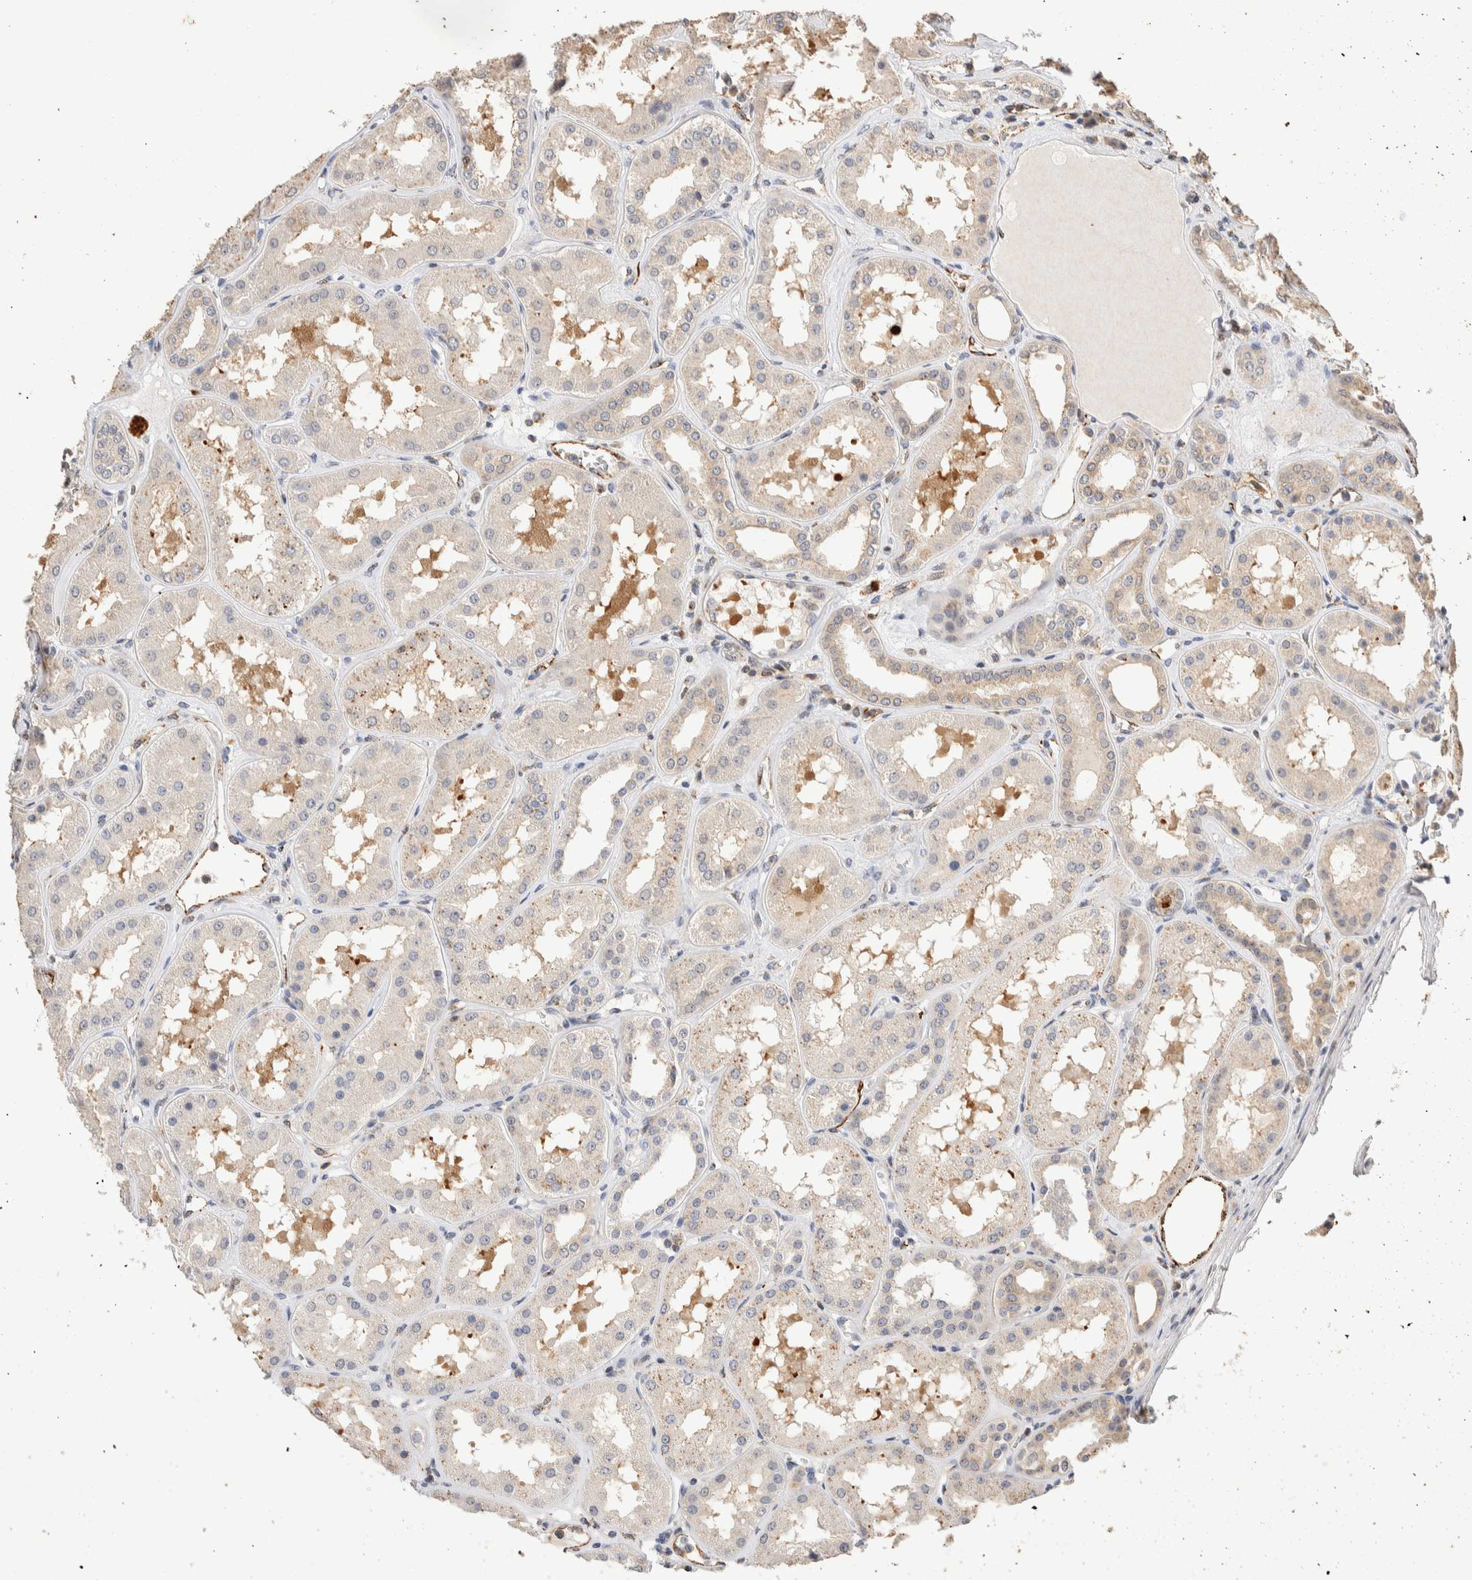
{"staining": {"intensity": "negative", "quantity": "none", "location": "none"}, "tissue": "kidney", "cell_type": "Cells in glomeruli", "image_type": "normal", "snomed": [{"axis": "morphology", "description": "Normal tissue, NOS"}, {"axis": "topography", "description": "Kidney"}], "caption": "Immunohistochemistry (IHC) photomicrograph of unremarkable kidney: kidney stained with DAB (3,3'-diaminobenzidine) exhibits no significant protein positivity in cells in glomeruli.", "gene": "NSMAF", "patient": {"sex": "female", "age": 56}}